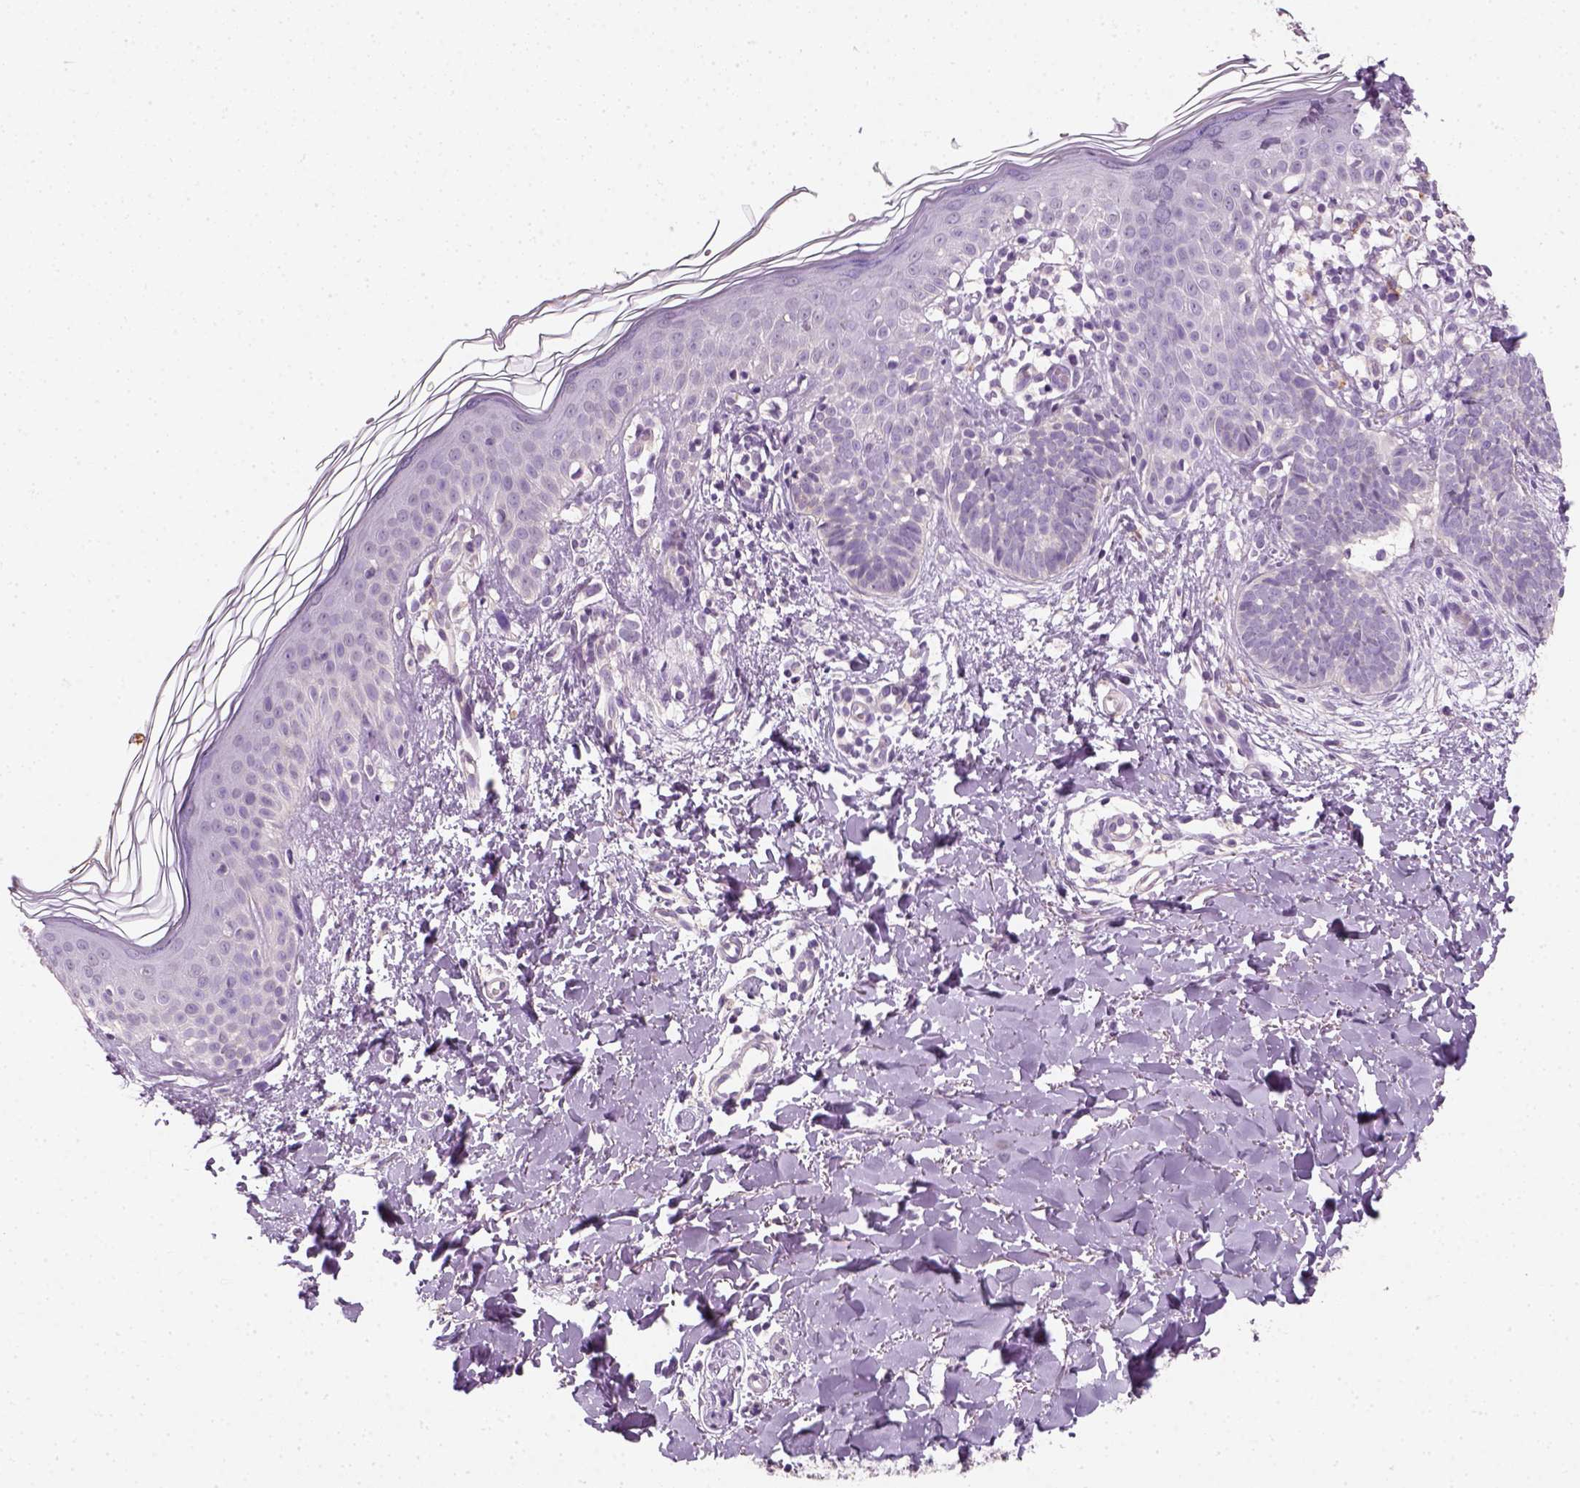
{"staining": {"intensity": "negative", "quantity": "none", "location": "none"}, "tissue": "skin cancer", "cell_type": "Tumor cells", "image_type": "cancer", "snomed": [{"axis": "morphology", "description": "Basal cell carcinoma"}, {"axis": "topography", "description": "Skin"}], "caption": "Skin cancer stained for a protein using IHC exhibits no expression tumor cells.", "gene": "FAM163B", "patient": {"sex": "female", "age": 51}}